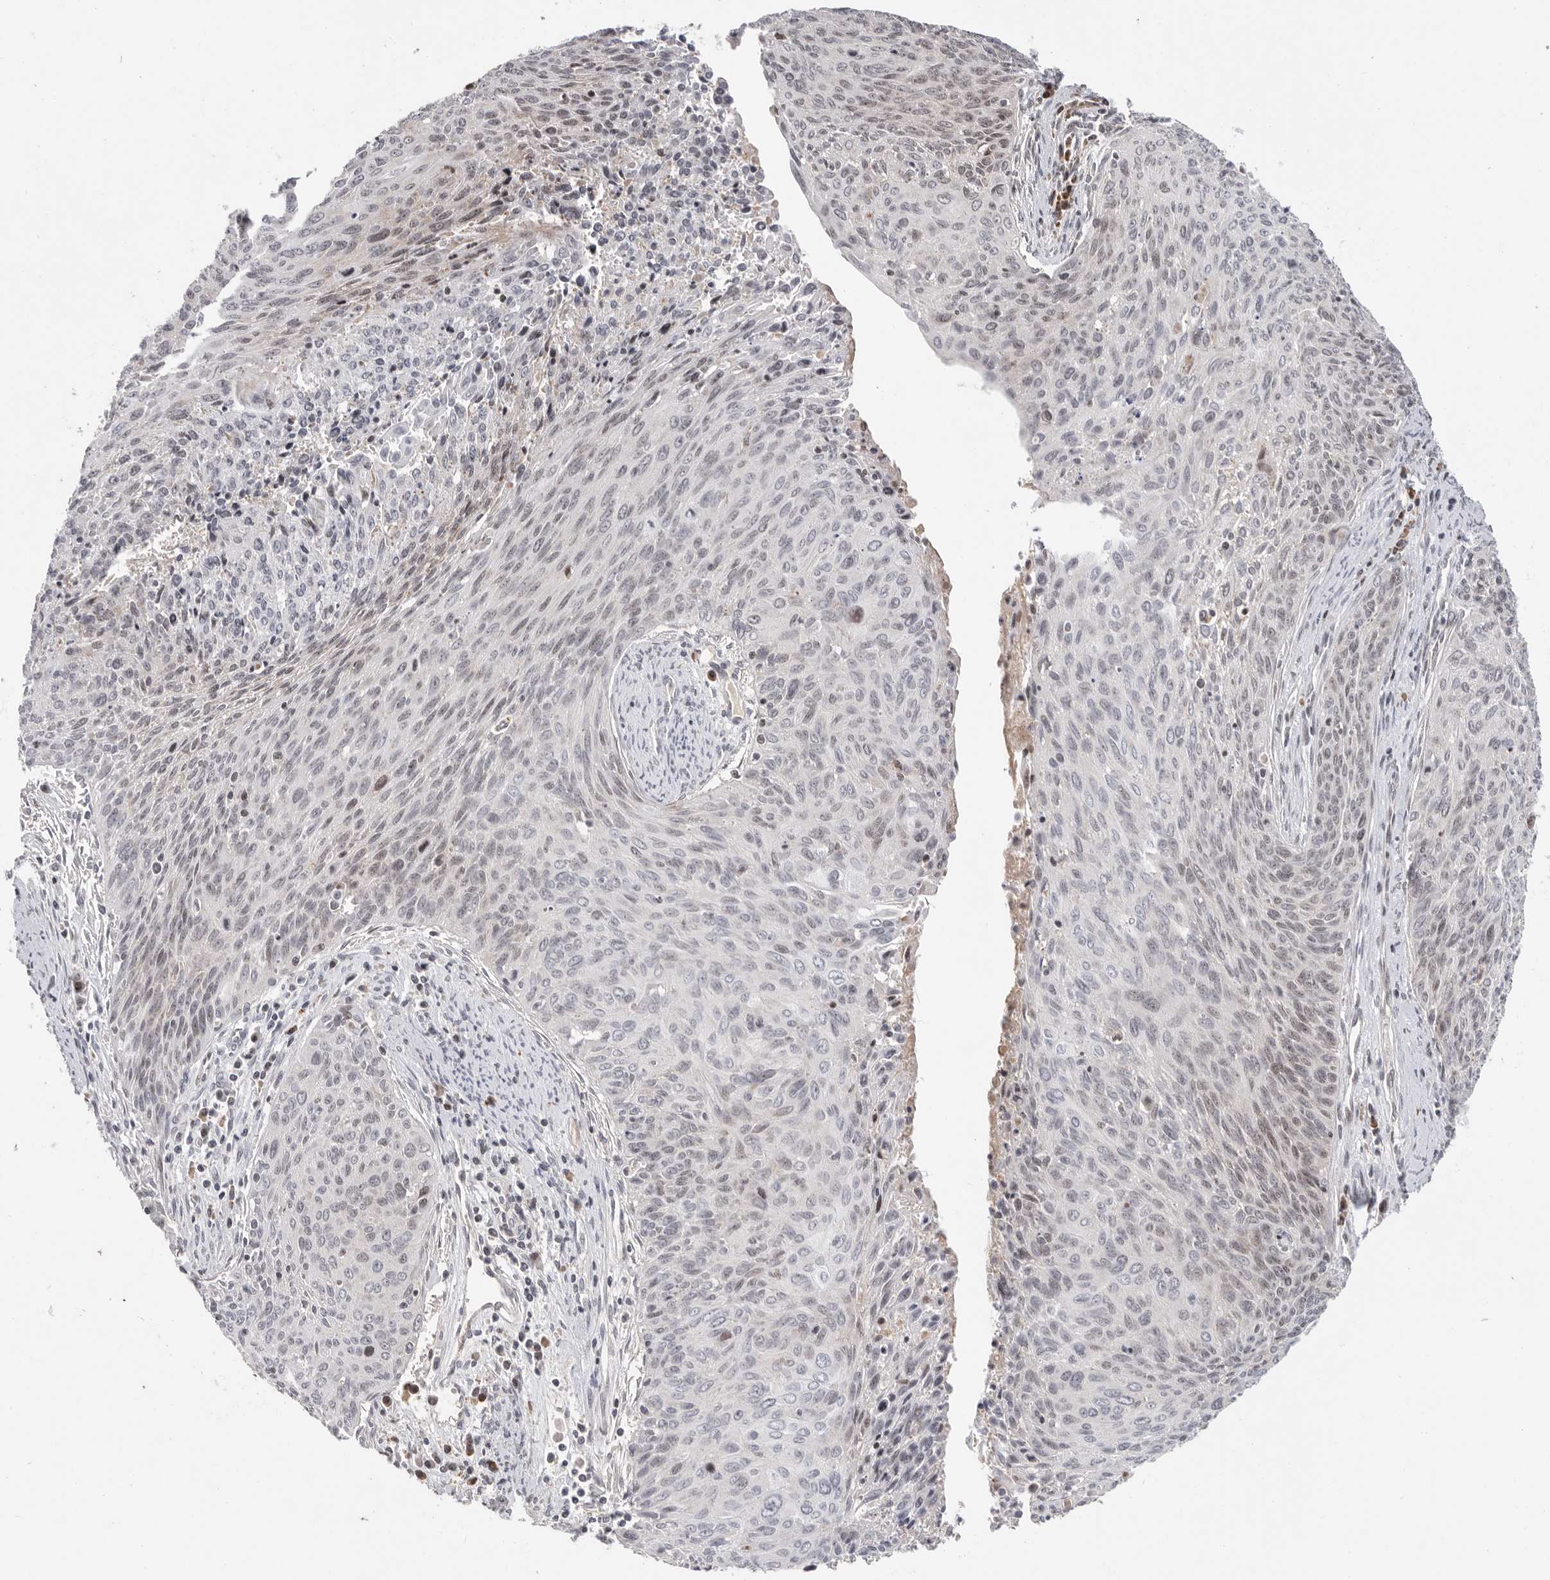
{"staining": {"intensity": "negative", "quantity": "none", "location": "none"}, "tissue": "cervical cancer", "cell_type": "Tumor cells", "image_type": "cancer", "snomed": [{"axis": "morphology", "description": "Squamous cell carcinoma, NOS"}, {"axis": "topography", "description": "Cervix"}], "caption": "This is a photomicrograph of immunohistochemistry (IHC) staining of cervical cancer (squamous cell carcinoma), which shows no positivity in tumor cells.", "gene": "FZD3", "patient": {"sex": "female", "age": 55}}